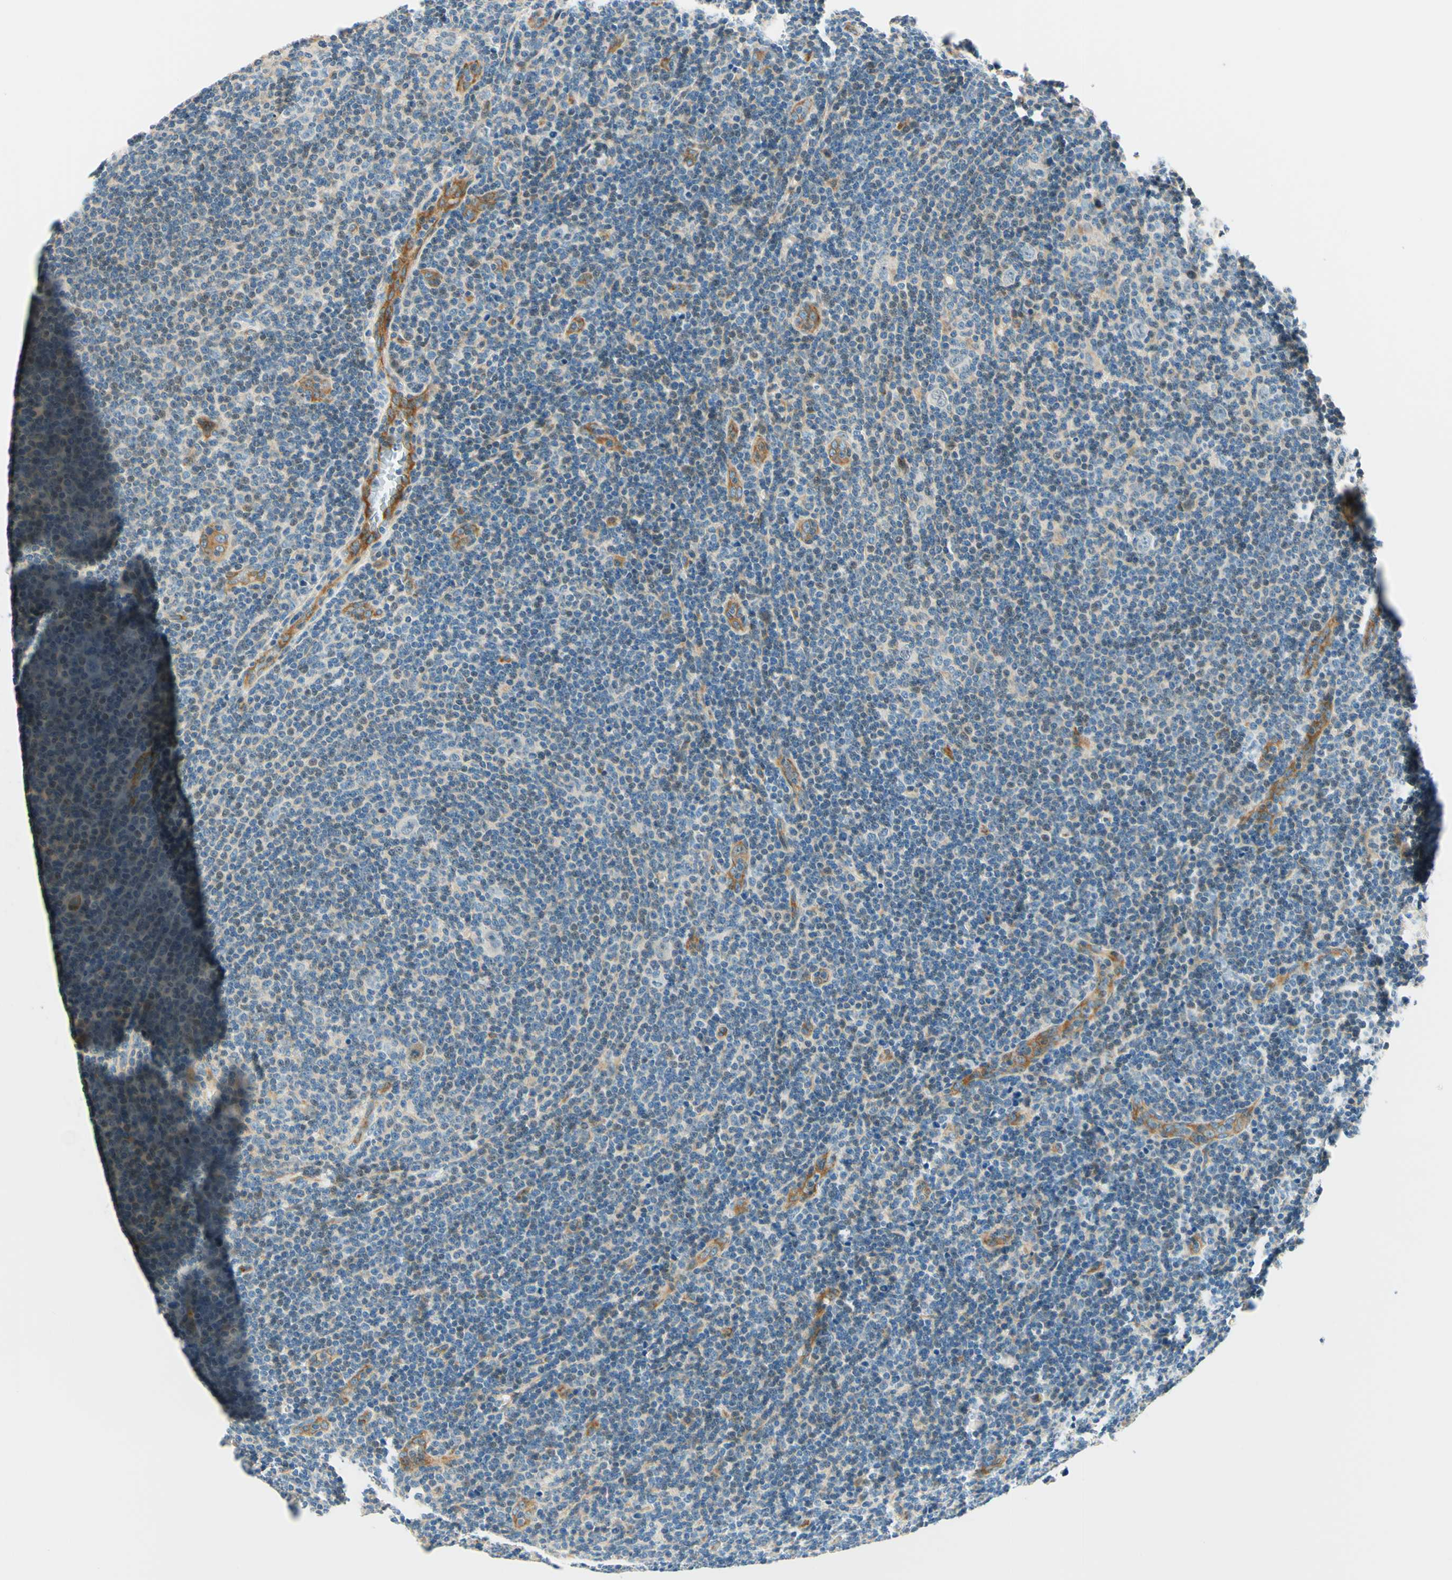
{"staining": {"intensity": "negative", "quantity": "none", "location": "none"}, "tissue": "lymphoma", "cell_type": "Tumor cells", "image_type": "cancer", "snomed": [{"axis": "morphology", "description": "Hodgkin's disease, NOS"}, {"axis": "topography", "description": "Lymph node"}], "caption": "This is an immunohistochemistry photomicrograph of human Hodgkin's disease. There is no positivity in tumor cells.", "gene": "TAOK2", "patient": {"sex": "female", "age": 57}}